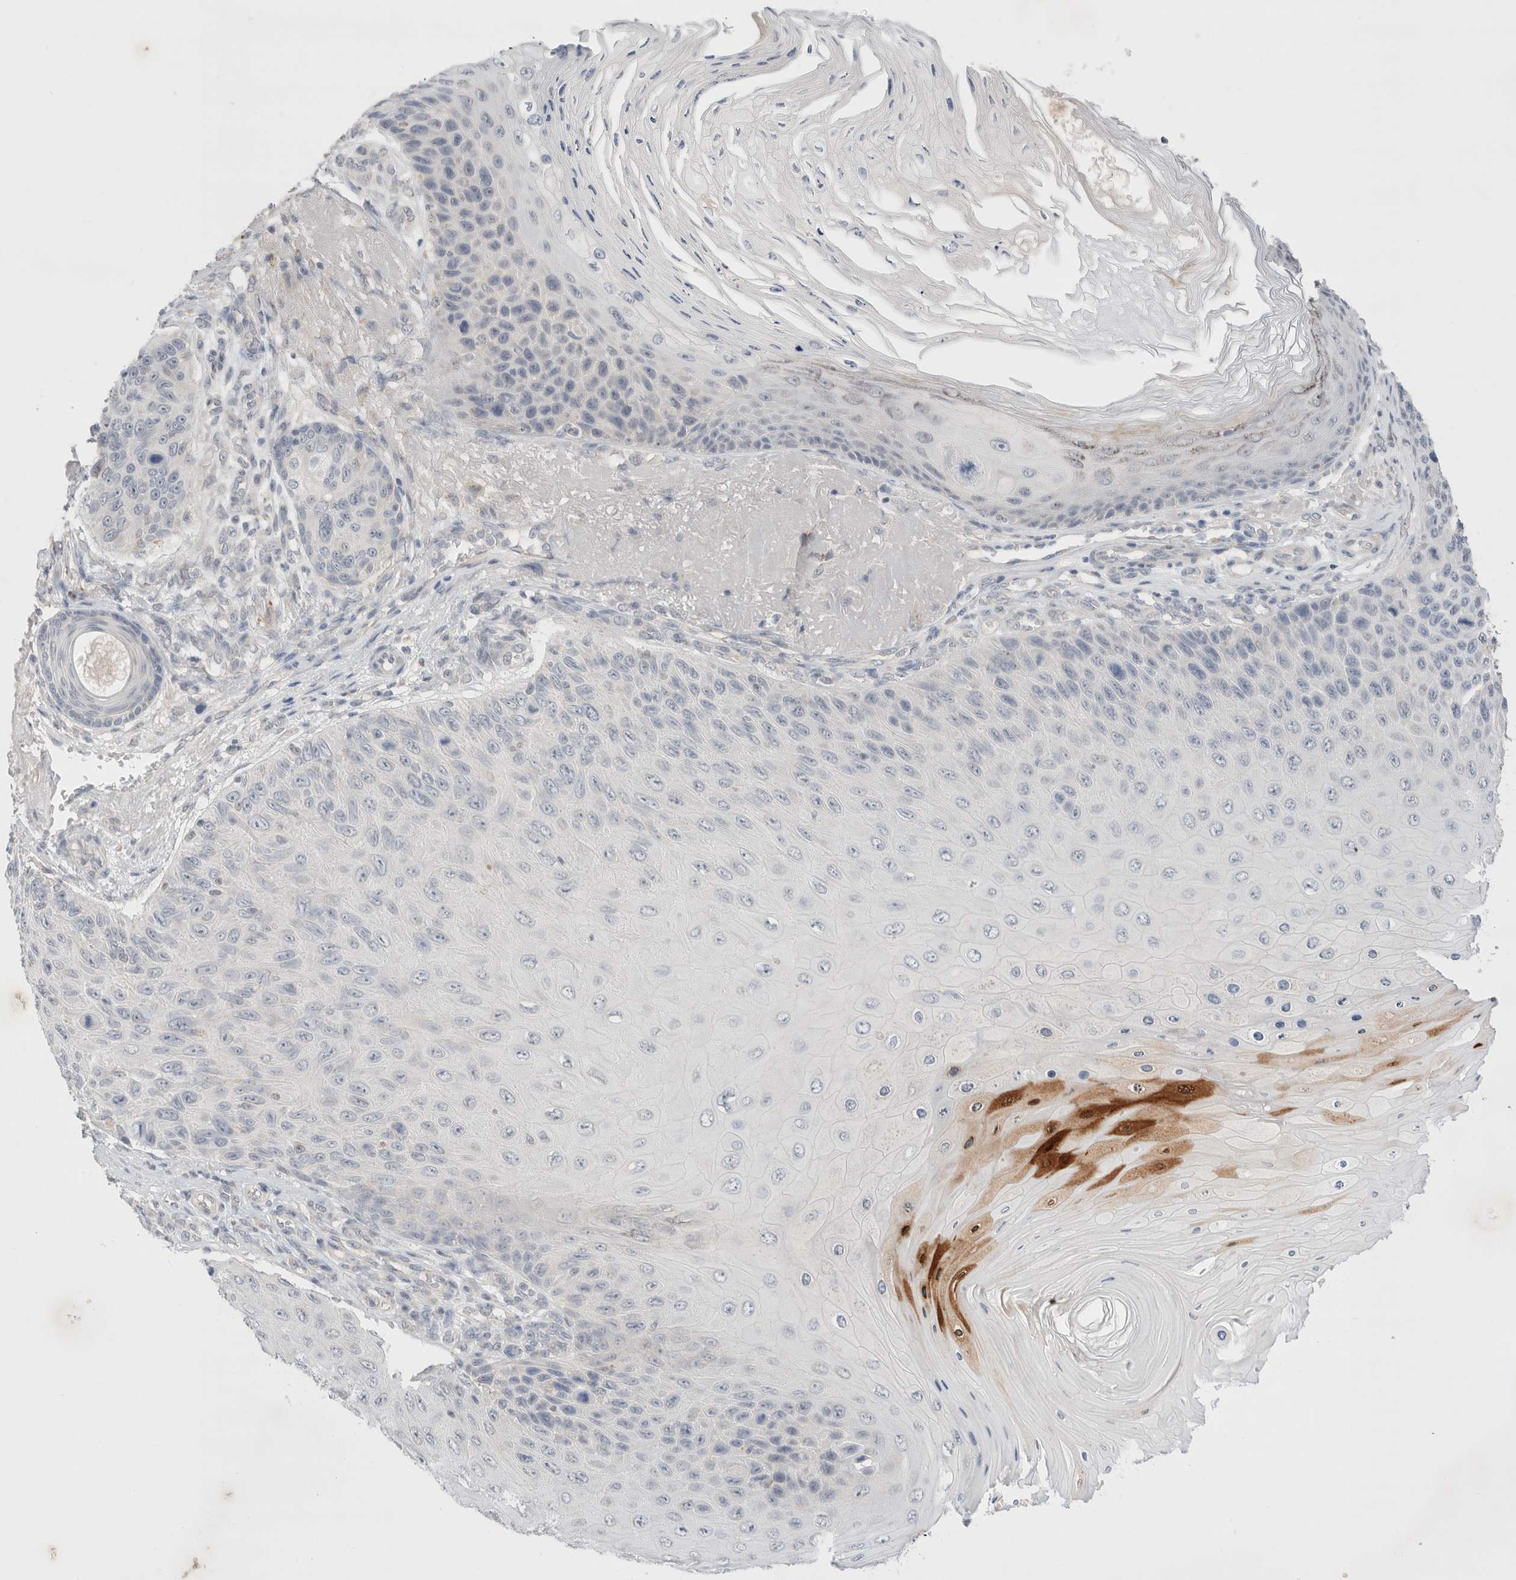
{"staining": {"intensity": "negative", "quantity": "none", "location": "none"}, "tissue": "skin cancer", "cell_type": "Tumor cells", "image_type": "cancer", "snomed": [{"axis": "morphology", "description": "Squamous cell carcinoma, NOS"}, {"axis": "topography", "description": "Skin"}], "caption": "There is no significant staining in tumor cells of skin cancer.", "gene": "SPATA20", "patient": {"sex": "female", "age": 88}}